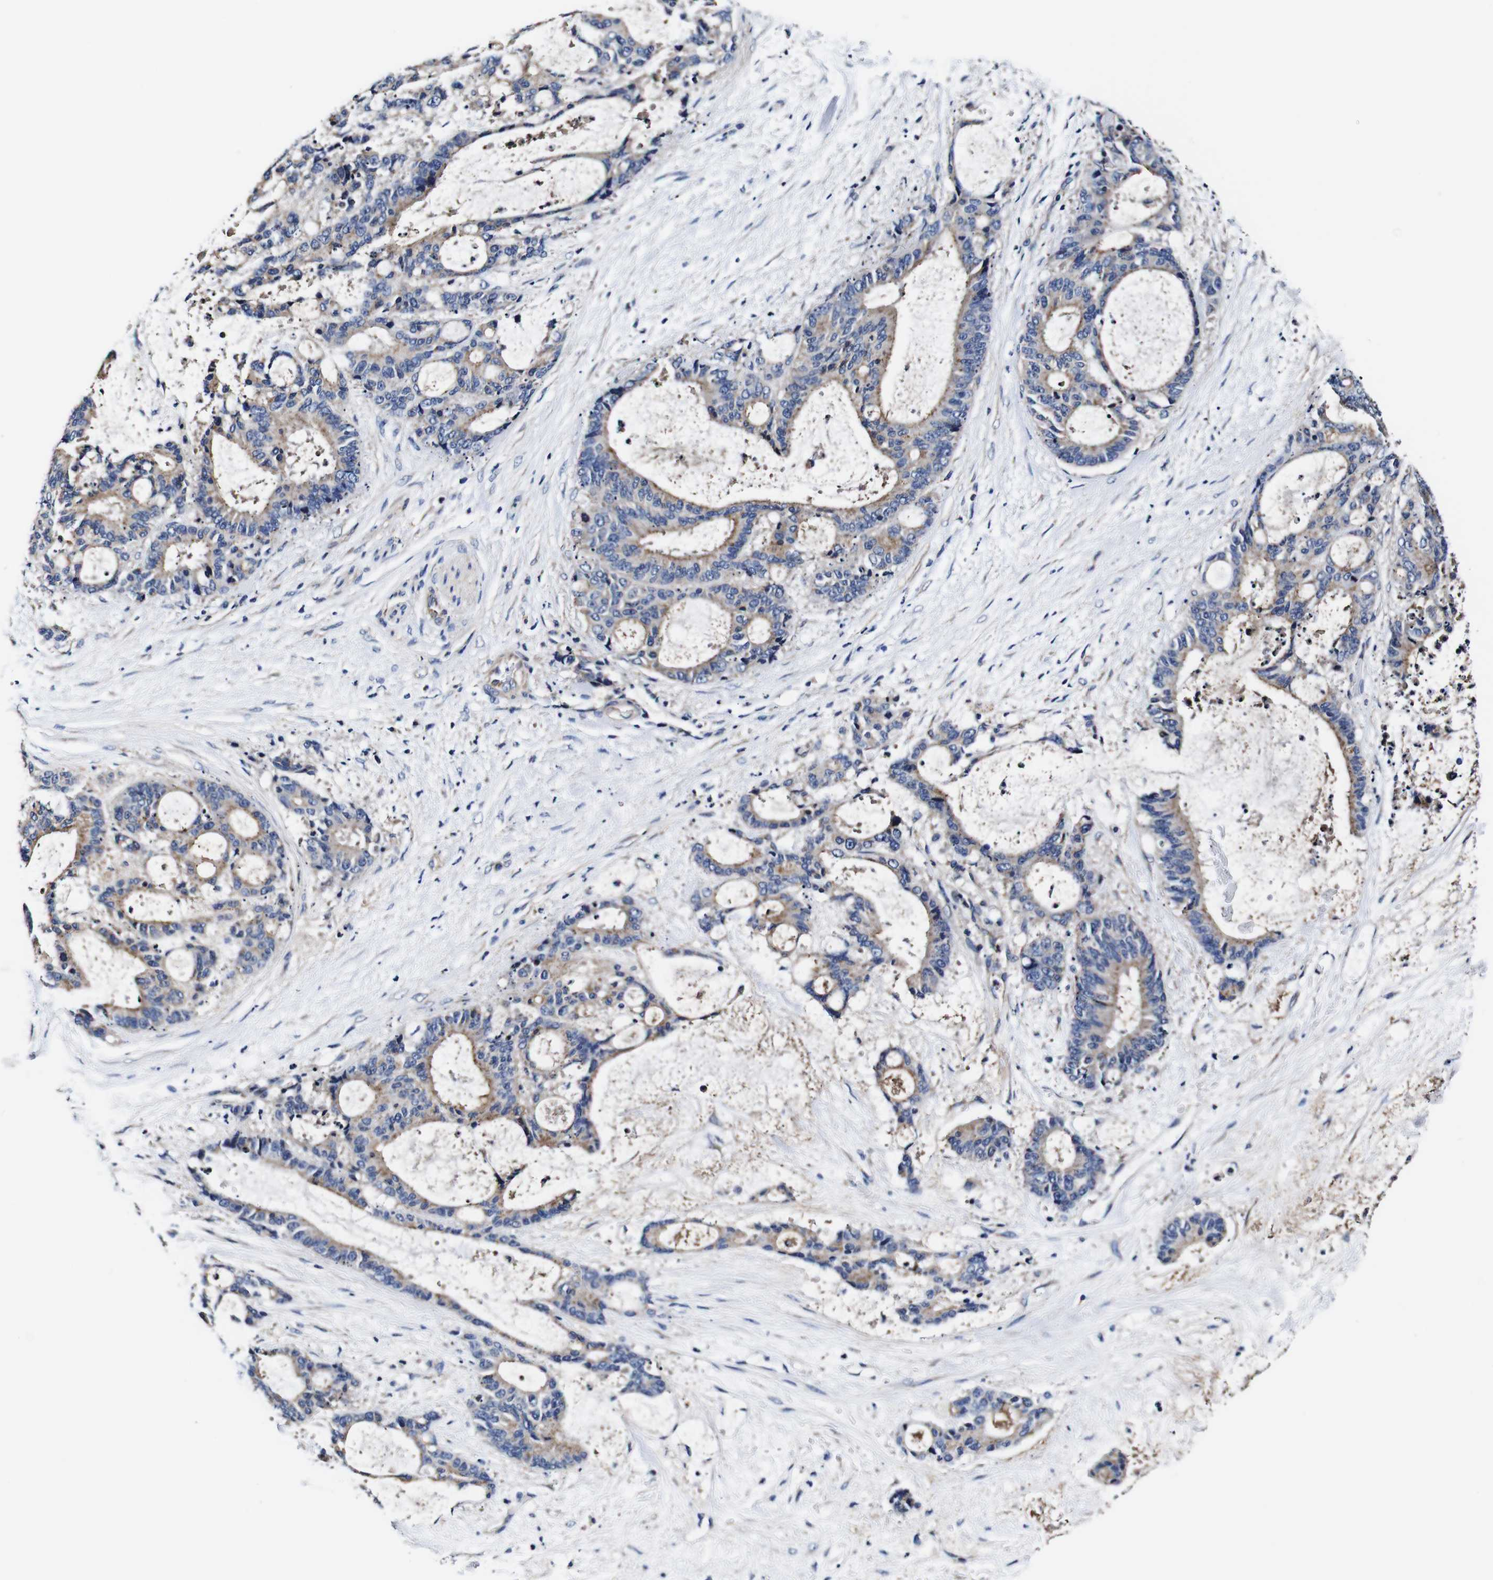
{"staining": {"intensity": "weak", "quantity": "25%-75%", "location": "cytoplasmic/membranous"}, "tissue": "liver cancer", "cell_type": "Tumor cells", "image_type": "cancer", "snomed": [{"axis": "morphology", "description": "Normal tissue, NOS"}, {"axis": "morphology", "description": "Cholangiocarcinoma"}, {"axis": "topography", "description": "Liver"}, {"axis": "topography", "description": "Peripheral nerve tissue"}], "caption": "Weak cytoplasmic/membranous expression is present in approximately 25%-75% of tumor cells in liver cancer (cholangiocarcinoma).", "gene": "PDCD6IP", "patient": {"sex": "female", "age": 73}}